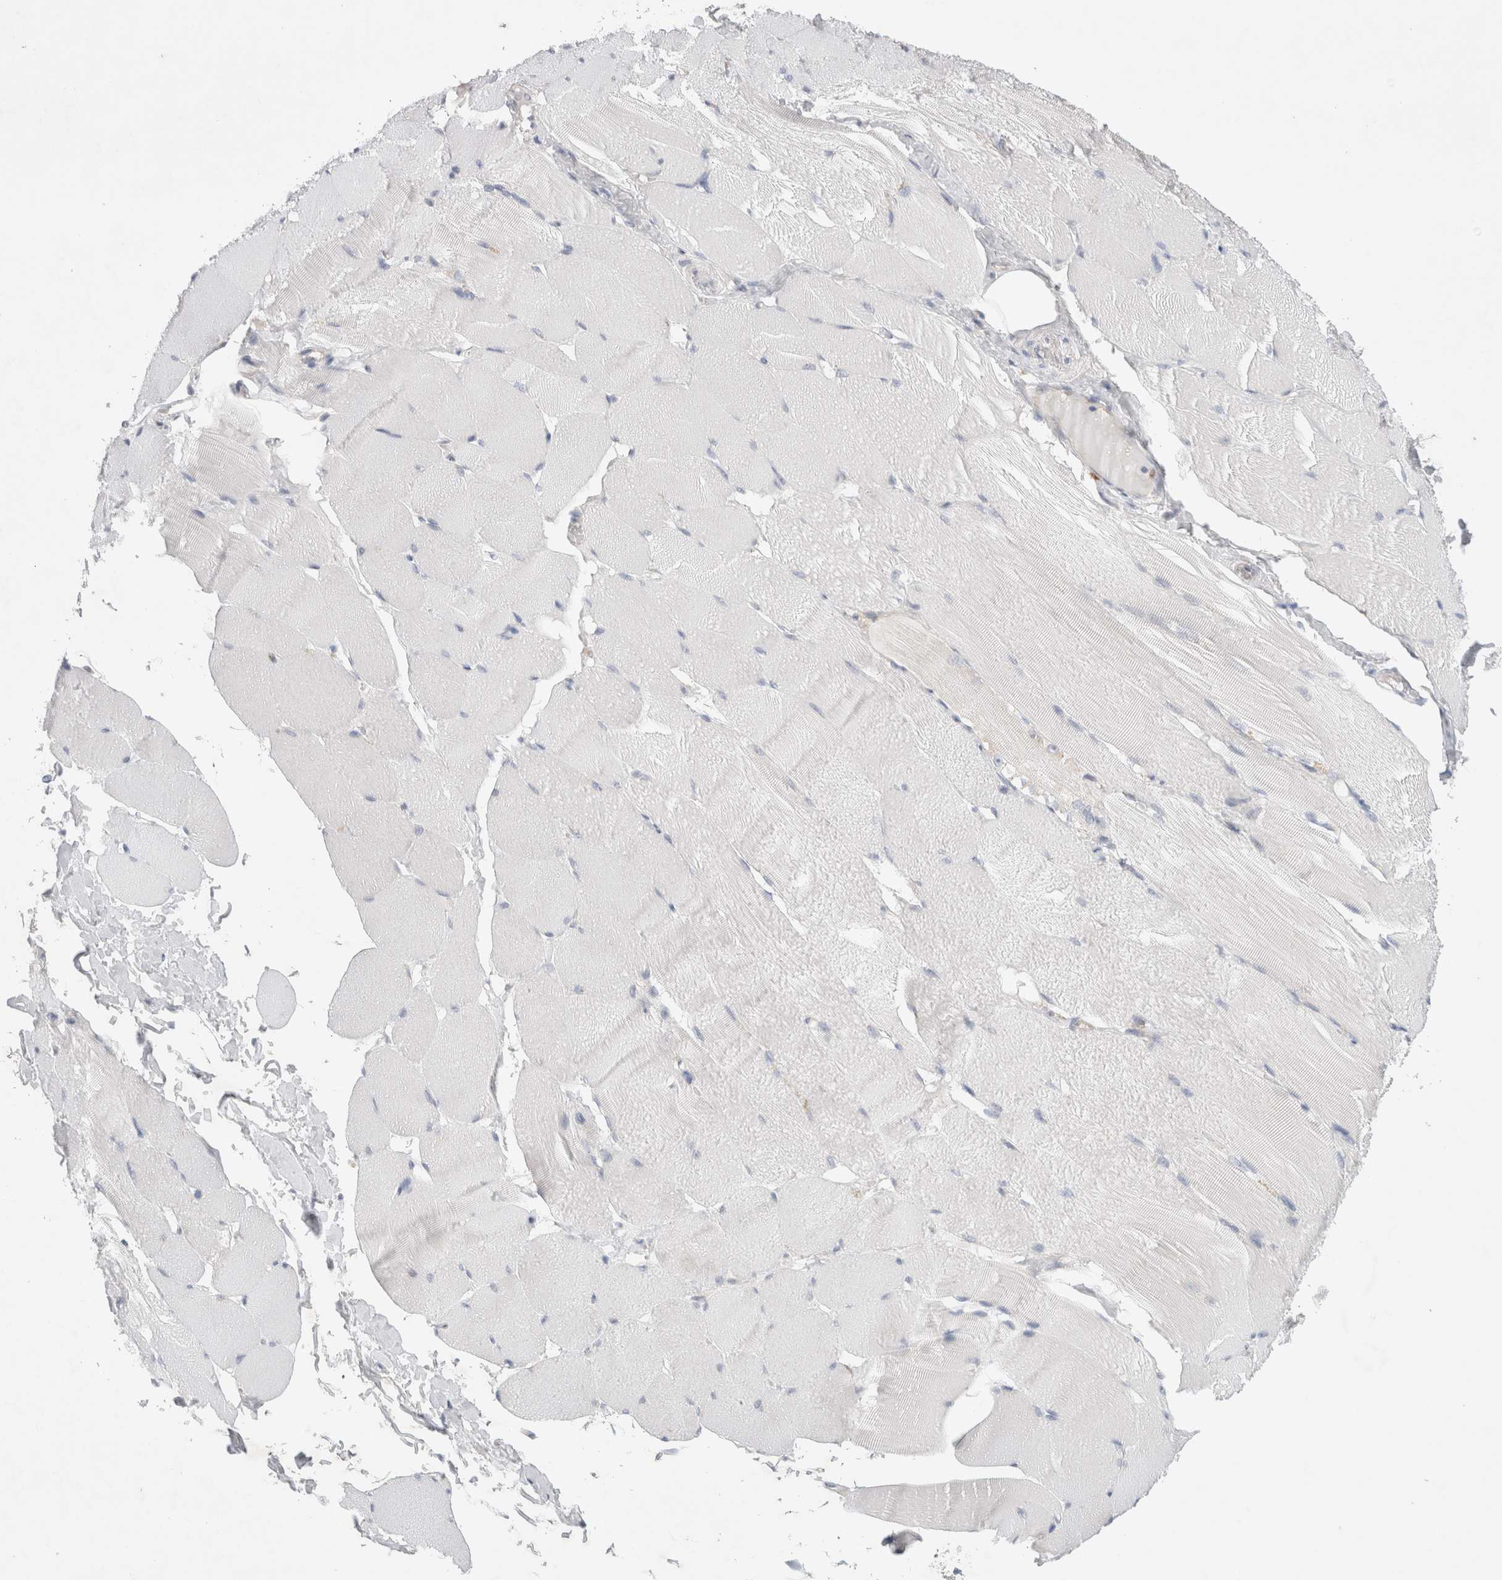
{"staining": {"intensity": "negative", "quantity": "none", "location": "none"}, "tissue": "skeletal muscle", "cell_type": "Myocytes", "image_type": "normal", "snomed": [{"axis": "morphology", "description": "Normal tissue, NOS"}, {"axis": "topography", "description": "Skin"}, {"axis": "topography", "description": "Skeletal muscle"}], "caption": "The micrograph reveals no significant positivity in myocytes of skeletal muscle. (DAB IHC visualized using brightfield microscopy, high magnification).", "gene": "RBM12B", "patient": {"sex": "male", "age": 83}}